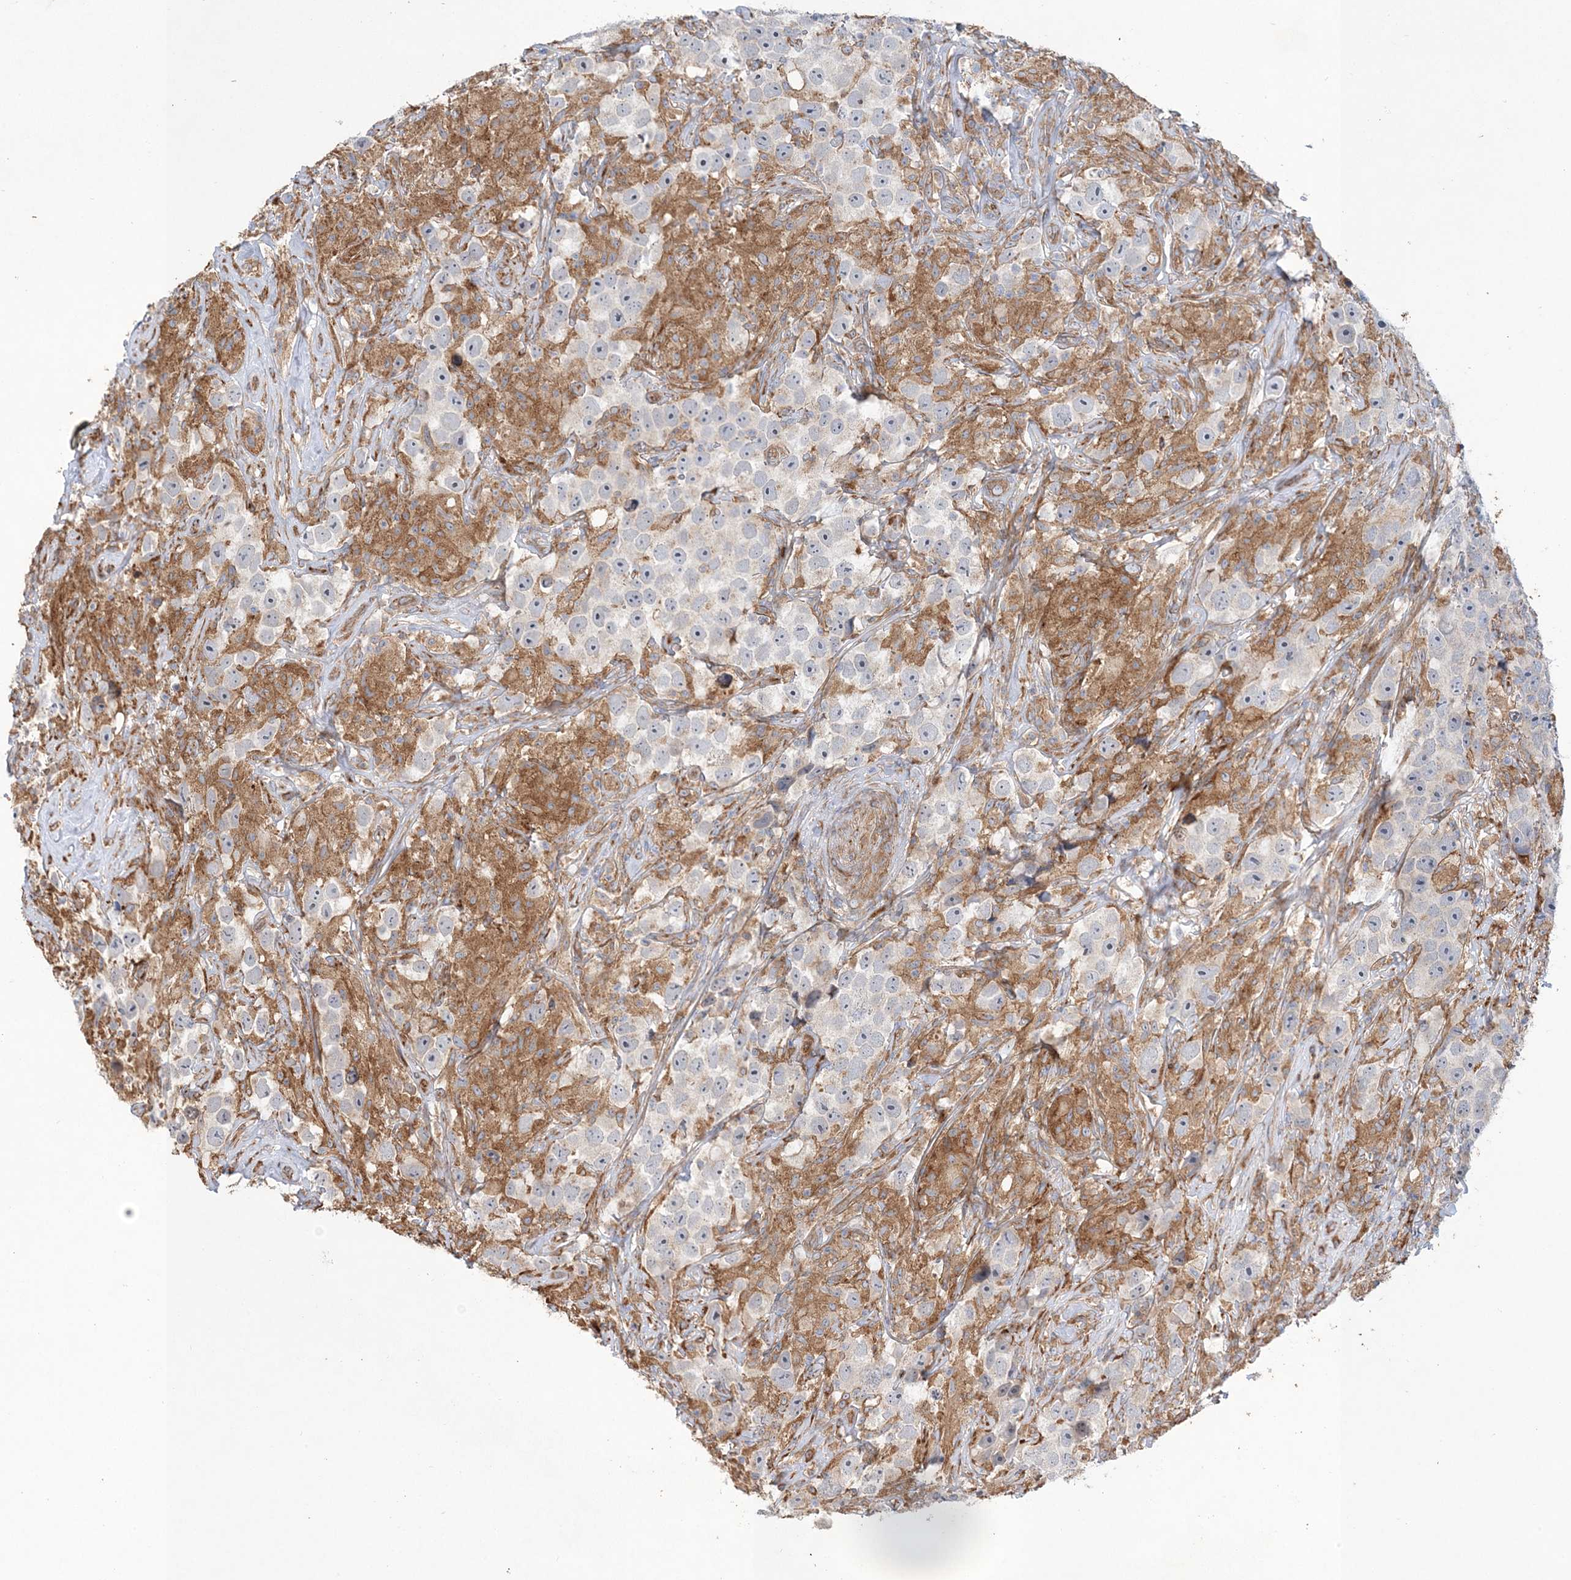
{"staining": {"intensity": "negative", "quantity": "none", "location": "none"}, "tissue": "testis cancer", "cell_type": "Tumor cells", "image_type": "cancer", "snomed": [{"axis": "morphology", "description": "Seminoma, NOS"}, {"axis": "topography", "description": "Testis"}], "caption": "A histopathology image of testis cancer stained for a protein reveals no brown staining in tumor cells.", "gene": "ZFYVE16", "patient": {"sex": "male", "age": 49}}